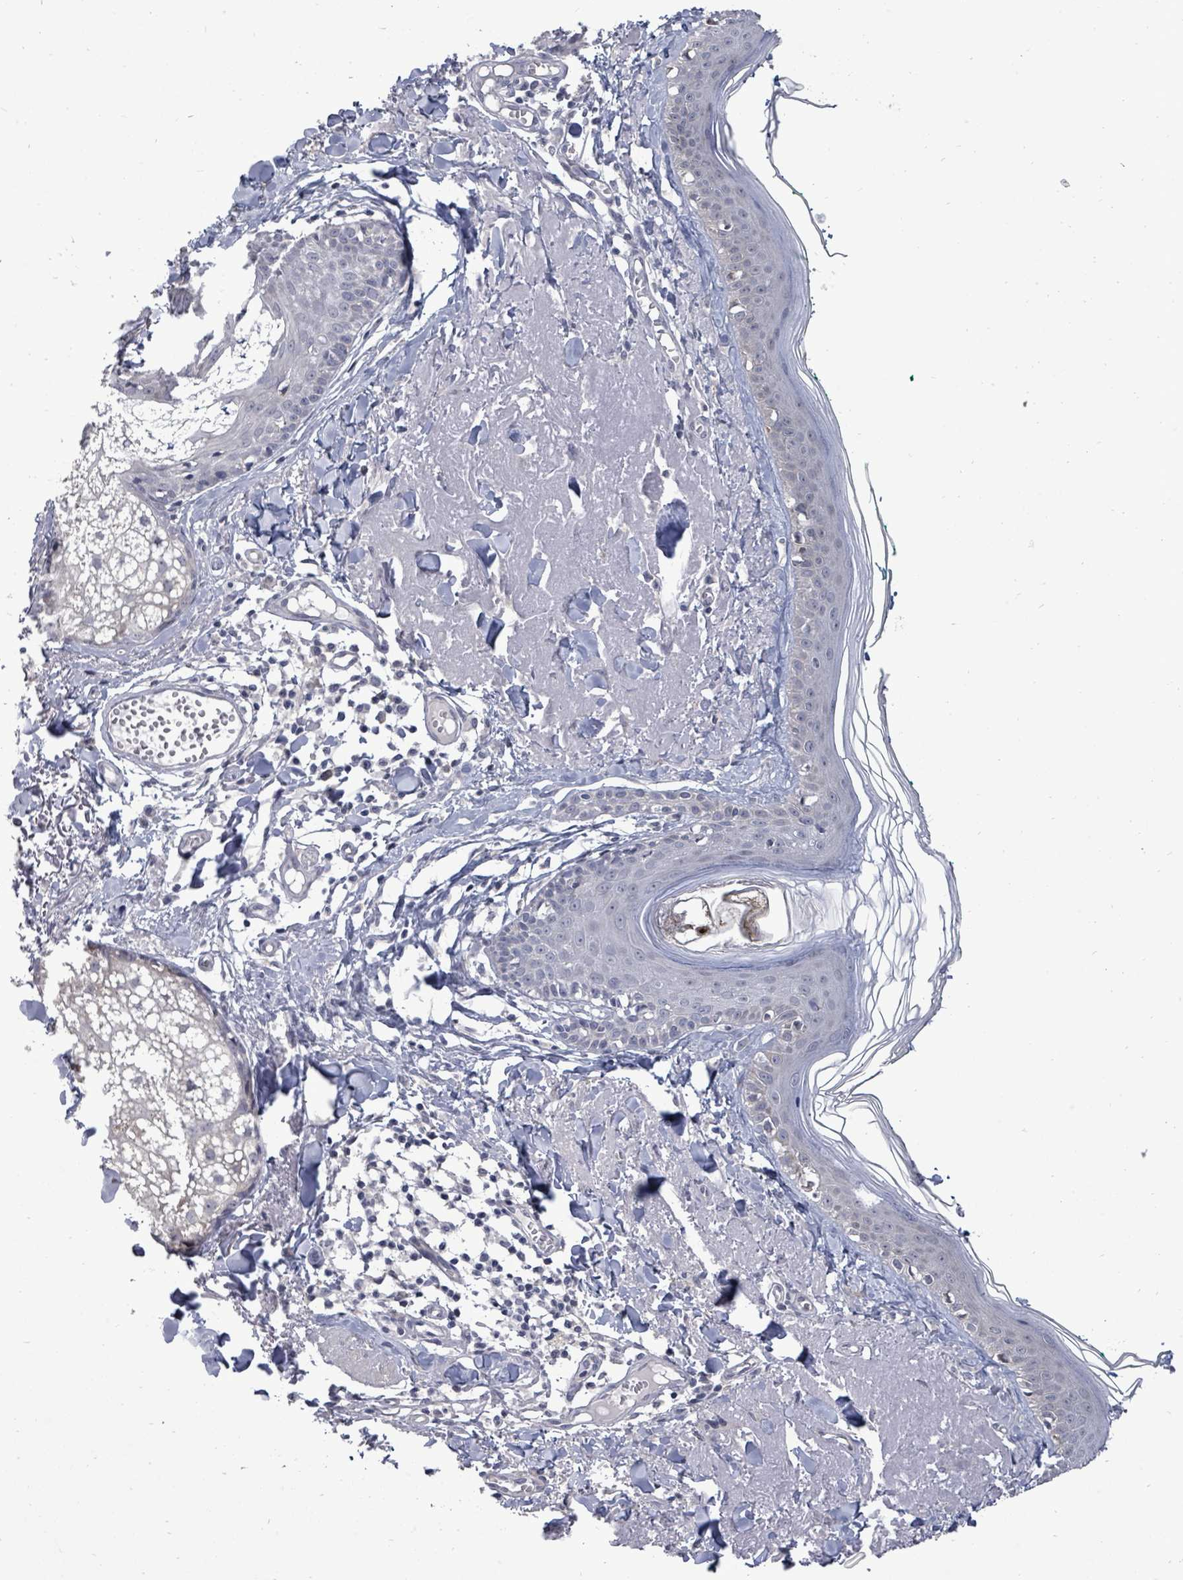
{"staining": {"intensity": "negative", "quantity": "none", "location": "none"}, "tissue": "skin", "cell_type": "Fibroblasts", "image_type": "normal", "snomed": [{"axis": "morphology", "description": "Normal tissue, NOS"}, {"axis": "morphology", "description": "Malignant melanoma, NOS"}, {"axis": "topography", "description": "Skin"}], "caption": "Immunohistochemistry of unremarkable skin reveals no staining in fibroblasts. (DAB immunohistochemistry, high magnification).", "gene": "POMGNT2", "patient": {"sex": "male", "age": 80}}